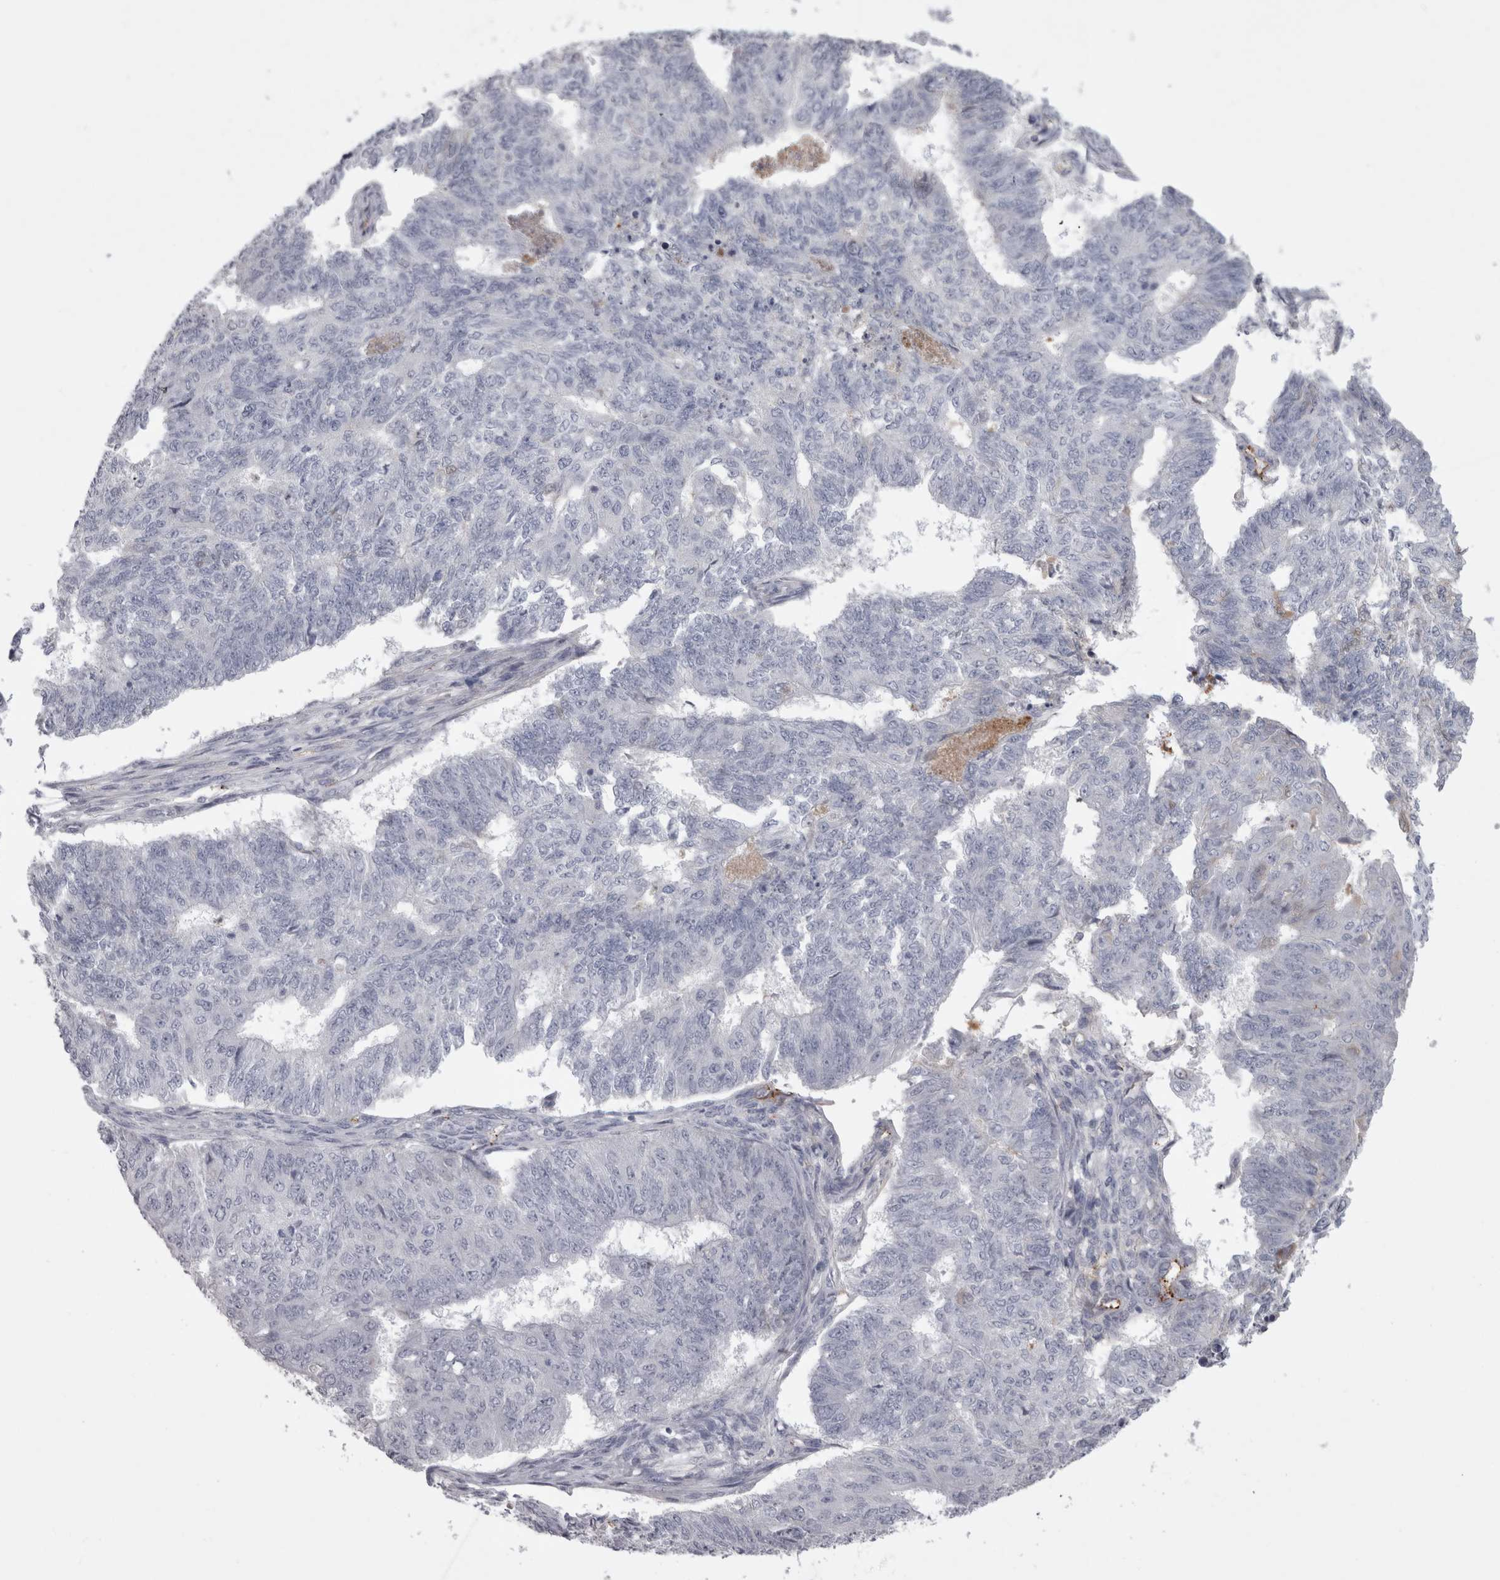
{"staining": {"intensity": "negative", "quantity": "none", "location": "none"}, "tissue": "endometrial cancer", "cell_type": "Tumor cells", "image_type": "cancer", "snomed": [{"axis": "morphology", "description": "Adenocarcinoma, NOS"}, {"axis": "topography", "description": "Endometrium"}], "caption": "Immunohistochemistry histopathology image of endometrial cancer (adenocarcinoma) stained for a protein (brown), which reveals no positivity in tumor cells.", "gene": "SAA4", "patient": {"sex": "female", "age": 32}}